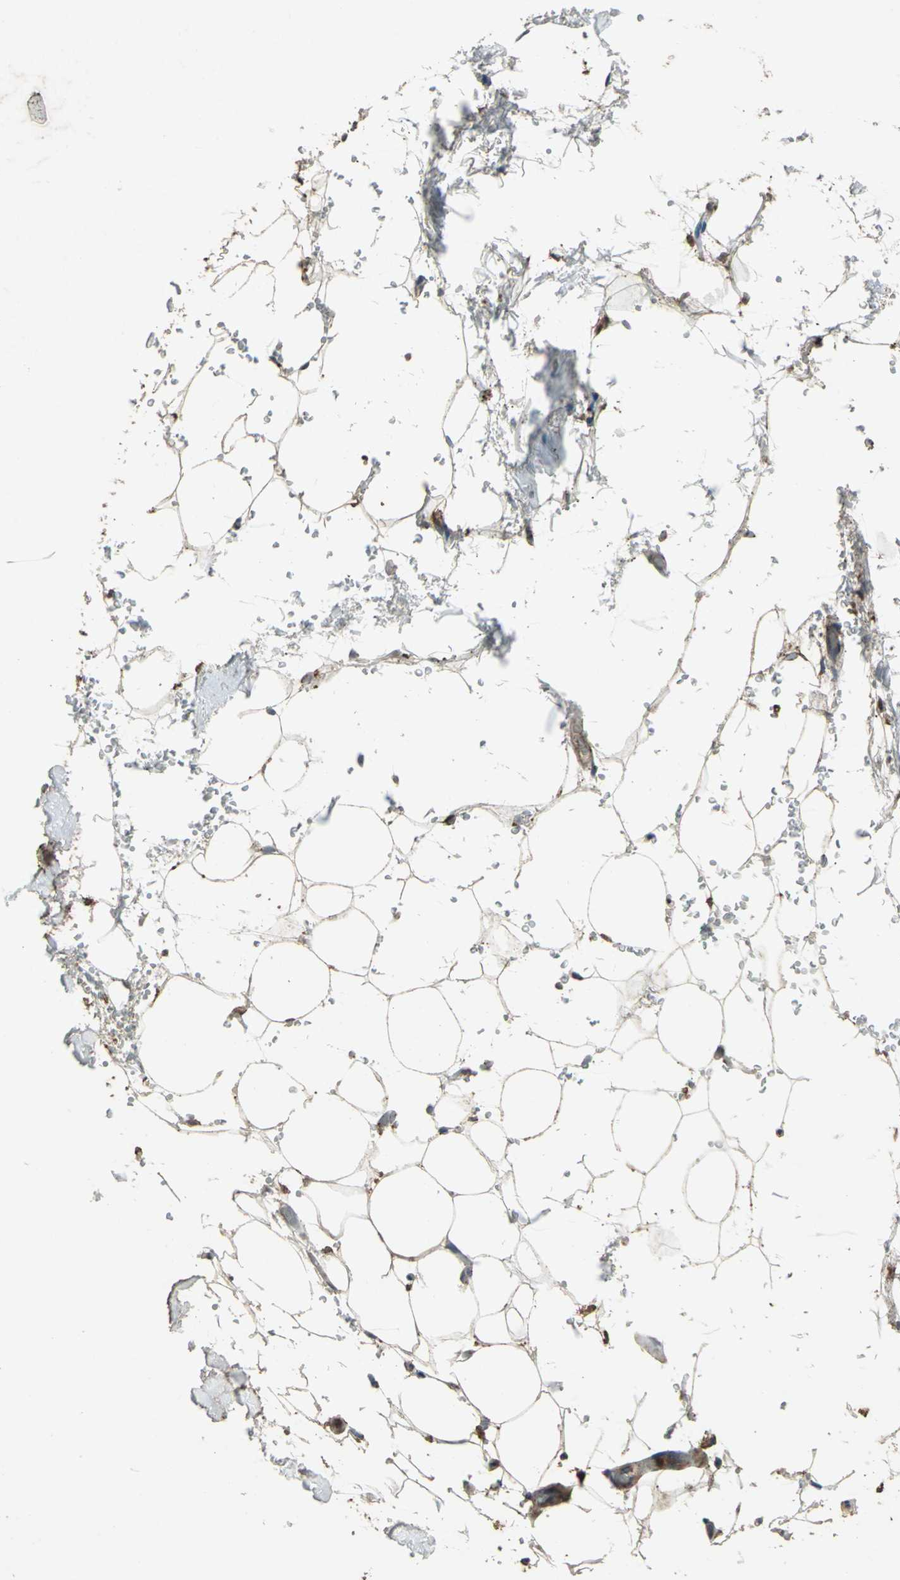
{"staining": {"intensity": "weak", "quantity": ">75%", "location": "cytoplasmic/membranous"}, "tissue": "breast", "cell_type": "Adipocytes", "image_type": "normal", "snomed": [{"axis": "morphology", "description": "Normal tissue, NOS"}, {"axis": "topography", "description": "Breast"}, {"axis": "topography", "description": "Soft tissue"}], "caption": "A micrograph of human breast stained for a protein reveals weak cytoplasmic/membranous brown staining in adipocytes. The staining was performed using DAB, with brown indicating positive protein expression. Nuclei are stained blue with hematoxylin.", "gene": "SEPTIN4", "patient": {"sex": "female", "age": 75}}